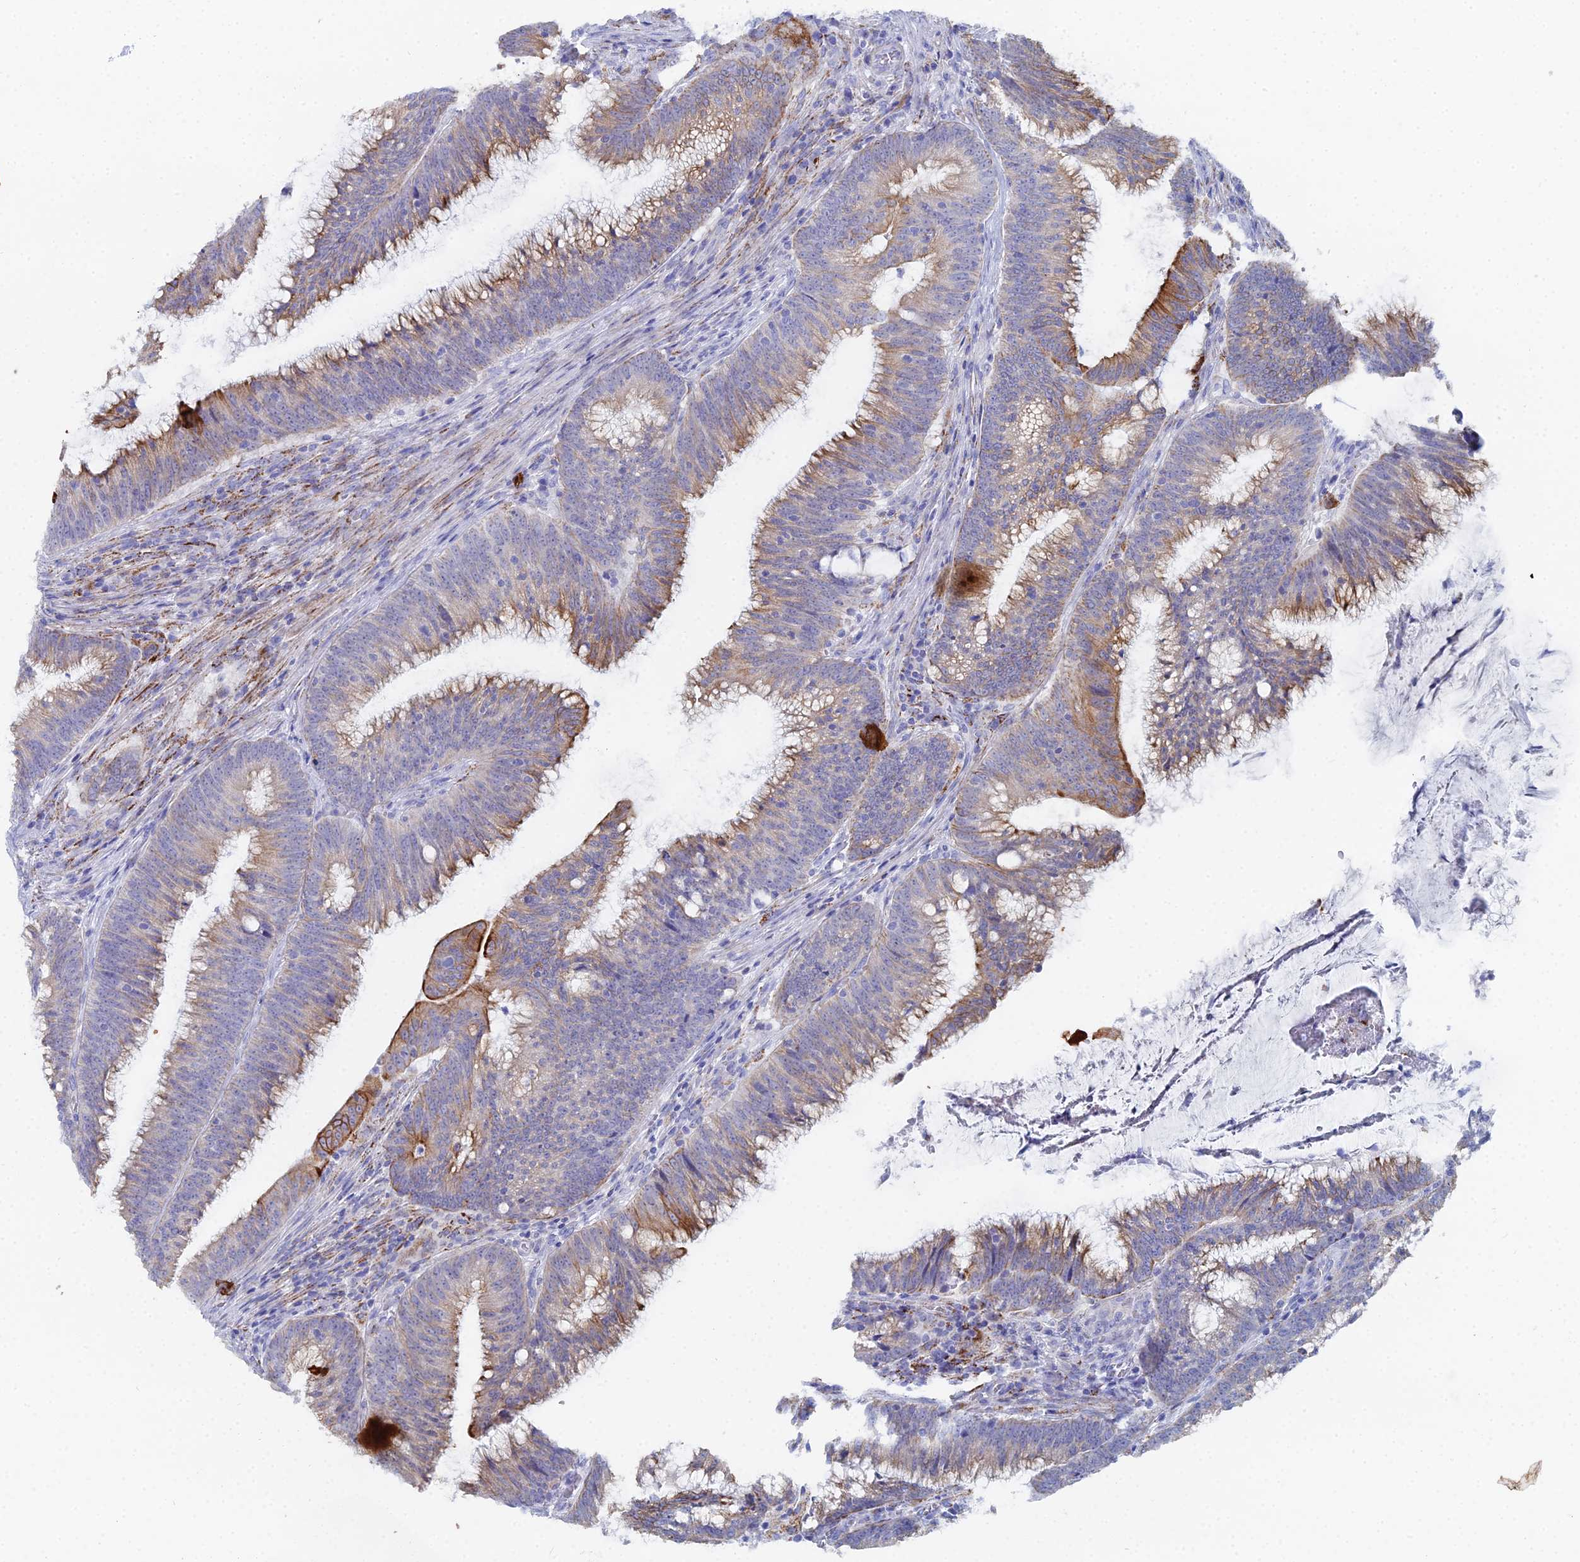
{"staining": {"intensity": "moderate", "quantity": "25%-75%", "location": "cytoplasmic/membranous"}, "tissue": "colorectal cancer", "cell_type": "Tumor cells", "image_type": "cancer", "snomed": [{"axis": "morphology", "description": "Adenocarcinoma, NOS"}, {"axis": "topography", "description": "Rectum"}], "caption": "Adenocarcinoma (colorectal) tissue displays moderate cytoplasmic/membranous expression in about 25%-75% of tumor cells, visualized by immunohistochemistry. (IHC, brightfield microscopy, high magnification).", "gene": "DHX34", "patient": {"sex": "female", "age": 77}}